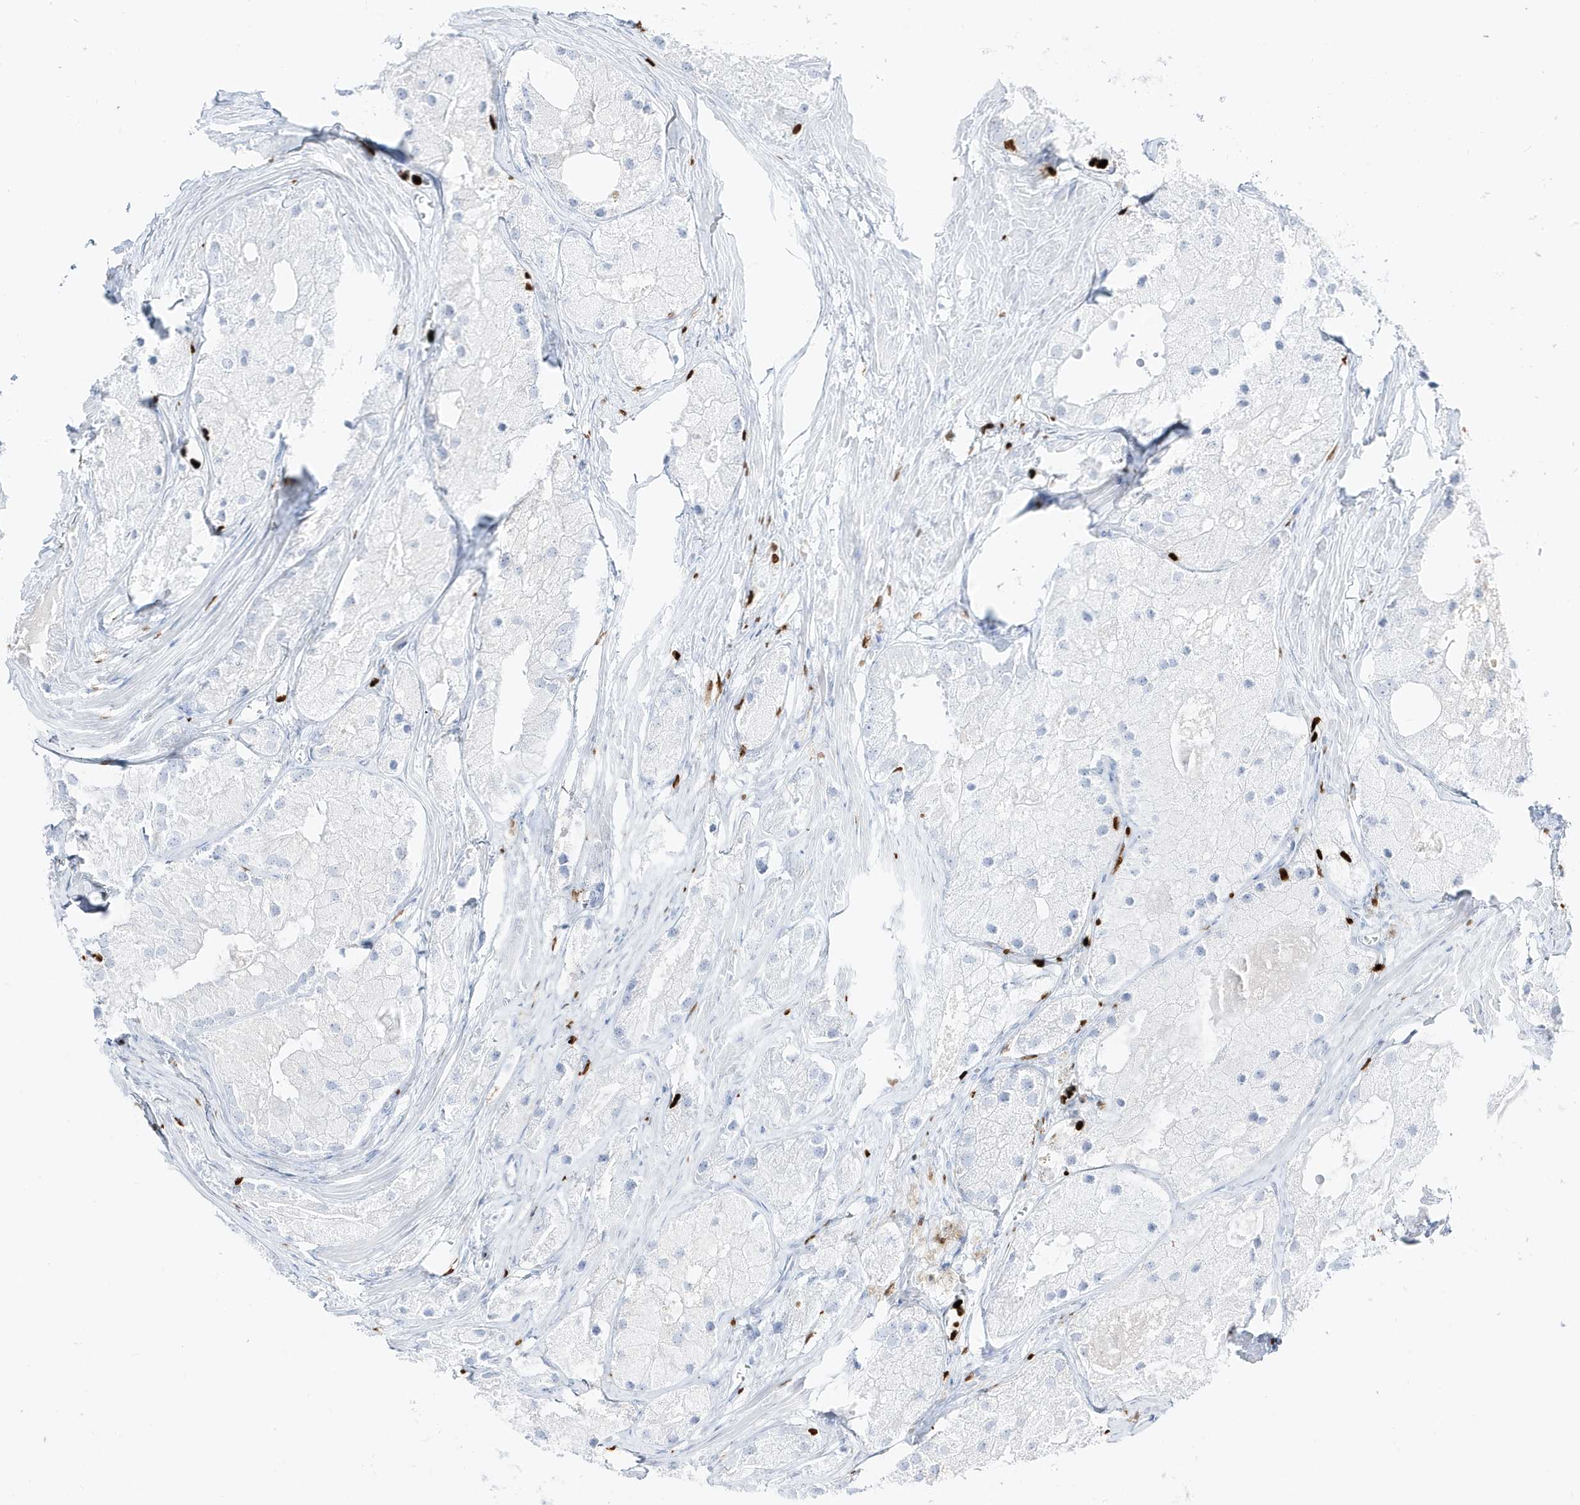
{"staining": {"intensity": "negative", "quantity": "none", "location": "none"}, "tissue": "prostate cancer", "cell_type": "Tumor cells", "image_type": "cancer", "snomed": [{"axis": "morphology", "description": "Adenocarcinoma, Low grade"}, {"axis": "topography", "description": "Prostate"}], "caption": "A photomicrograph of prostate cancer stained for a protein exhibits no brown staining in tumor cells.", "gene": "MNDA", "patient": {"sex": "male", "age": 69}}